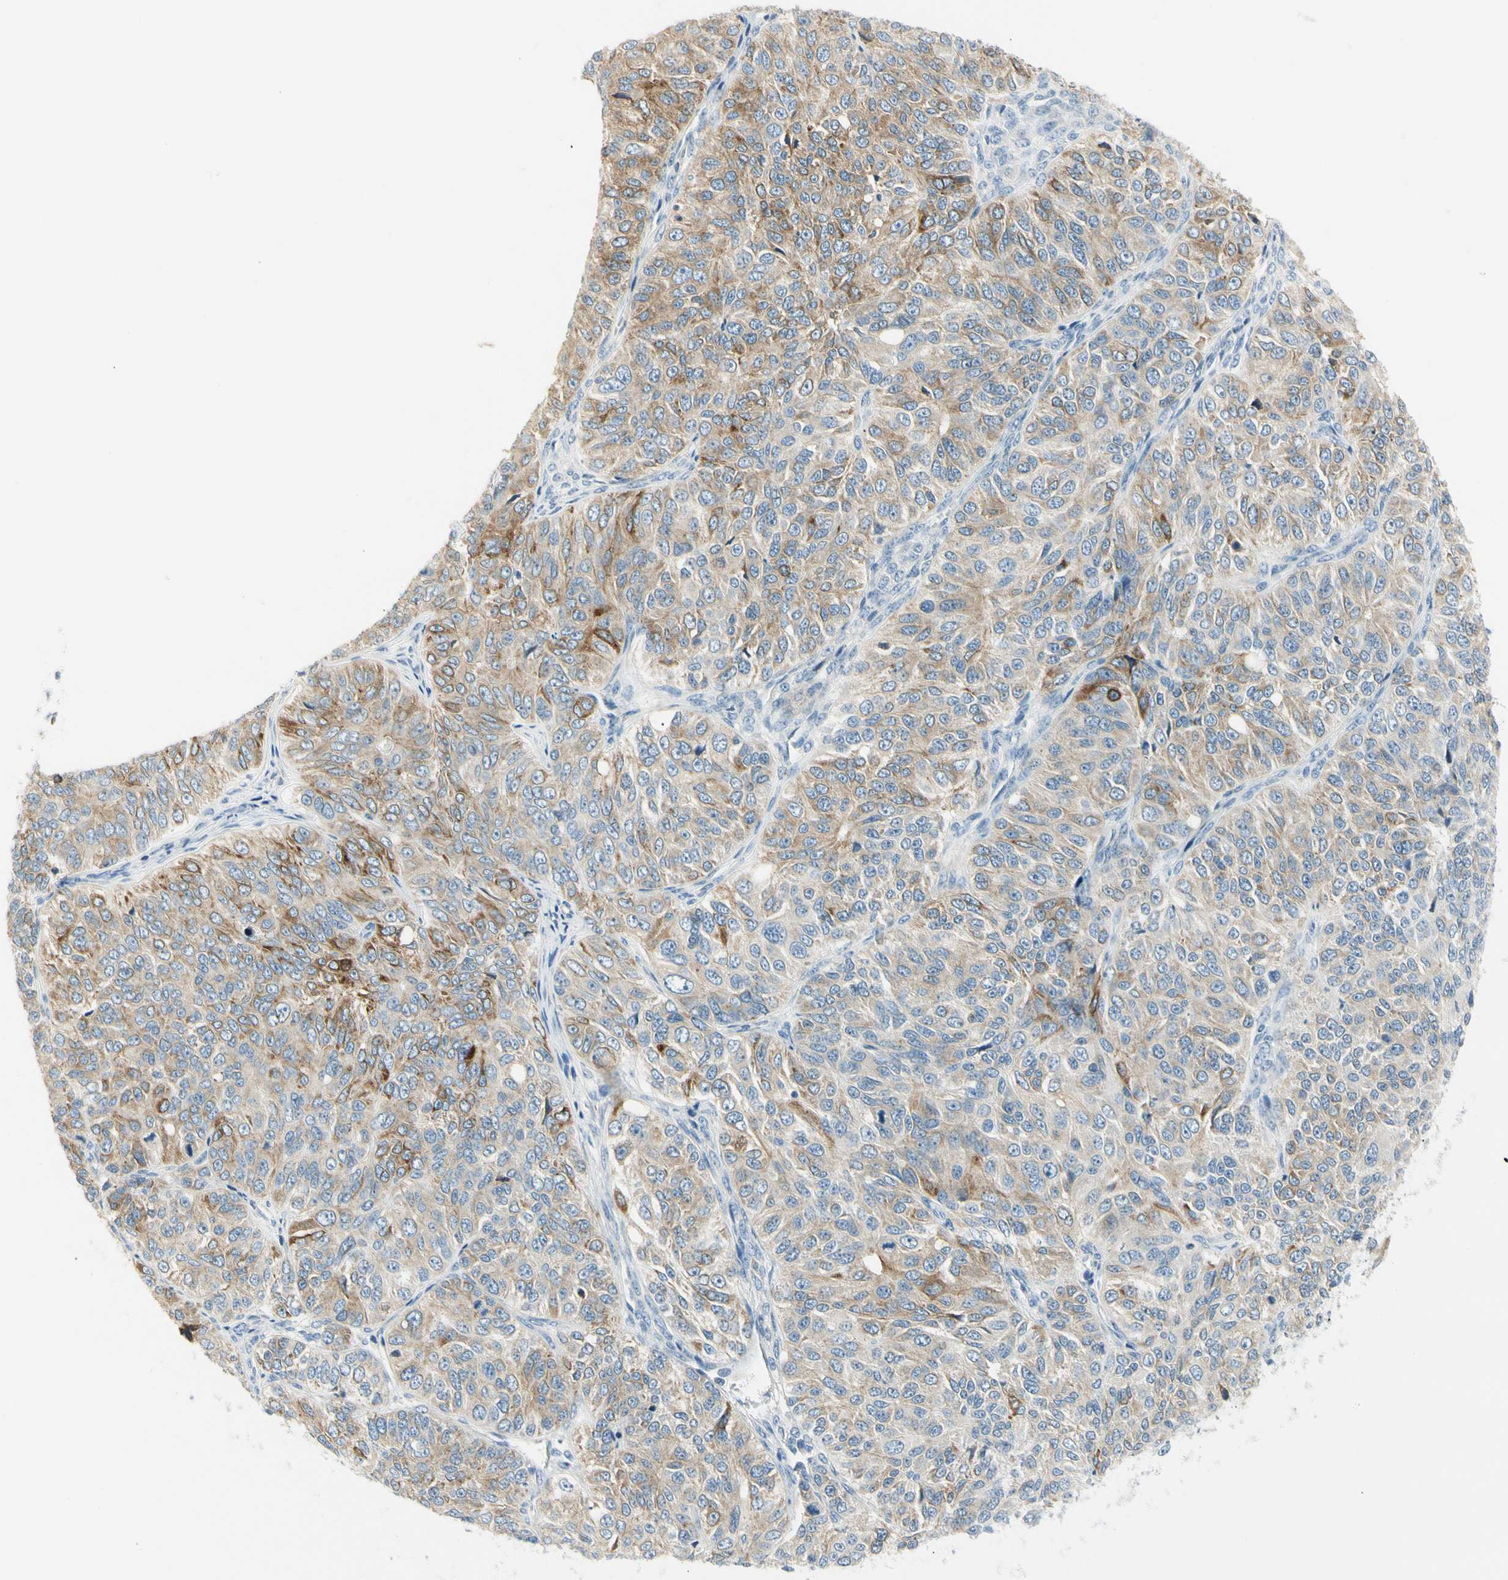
{"staining": {"intensity": "moderate", "quantity": ">75%", "location": "cytoplasmic/membranous"}, "tissue": "ovarian cancer", "cell_type": "Tumor cells", "image_type": "cancer", "snomed": [{"axis": "morphology", "description": "Carcinoma, endometroid"}, {"axis": "topography", "description": "Ovary"}], "caption": "Protein staining of ovarian cancer tissue exhibits moderate cytoplasmic/membranous expression in about >75% of tumor cells. (DAB (3,3'-diaminobenzidine) = brown stain, brightfield microscopy at high magnification).", "gene": "TNFSF11", "patient": {"sex": "female", "age": 51}}